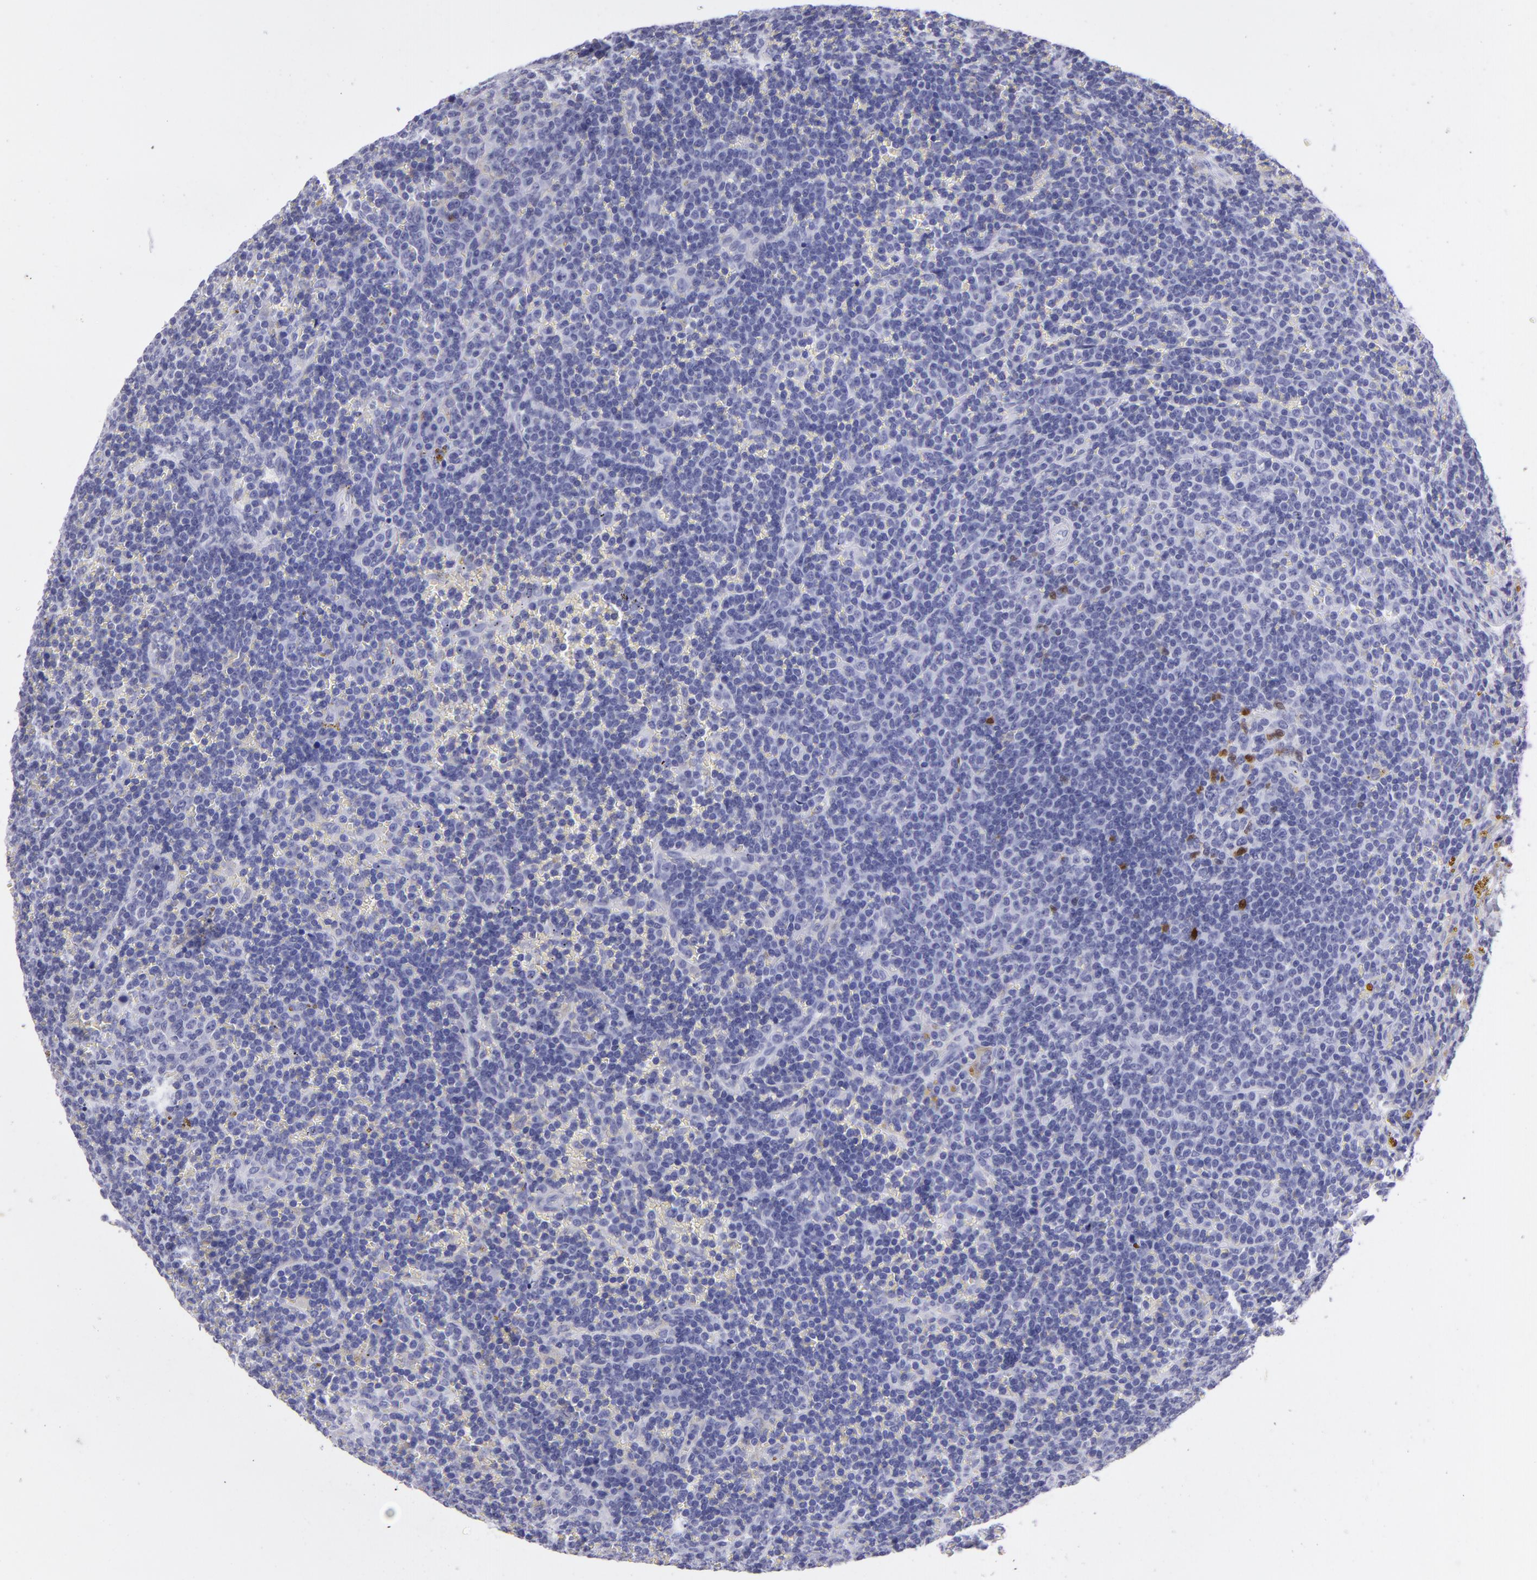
{"staining": {"intensity": "negative", "quantity": "none", "location": "none"}, "tissue": "lymphoma", "cell_type": "Tumor cells", "image_type": "cancer", "snomed": [{"axis": "morphology", "description": "Malignant lymphoma, non-Hodgkin's type, Low grade"}, {"axis": "topography", "description": "Spleen"}], "caption": "Immunohistochemistry of human low-grade malignant lymphoma, non-Hodgkin's type reveals no staining in tumor cells.", "gene": "PVALB", "patient": {"sex": "male", "age": 80}}